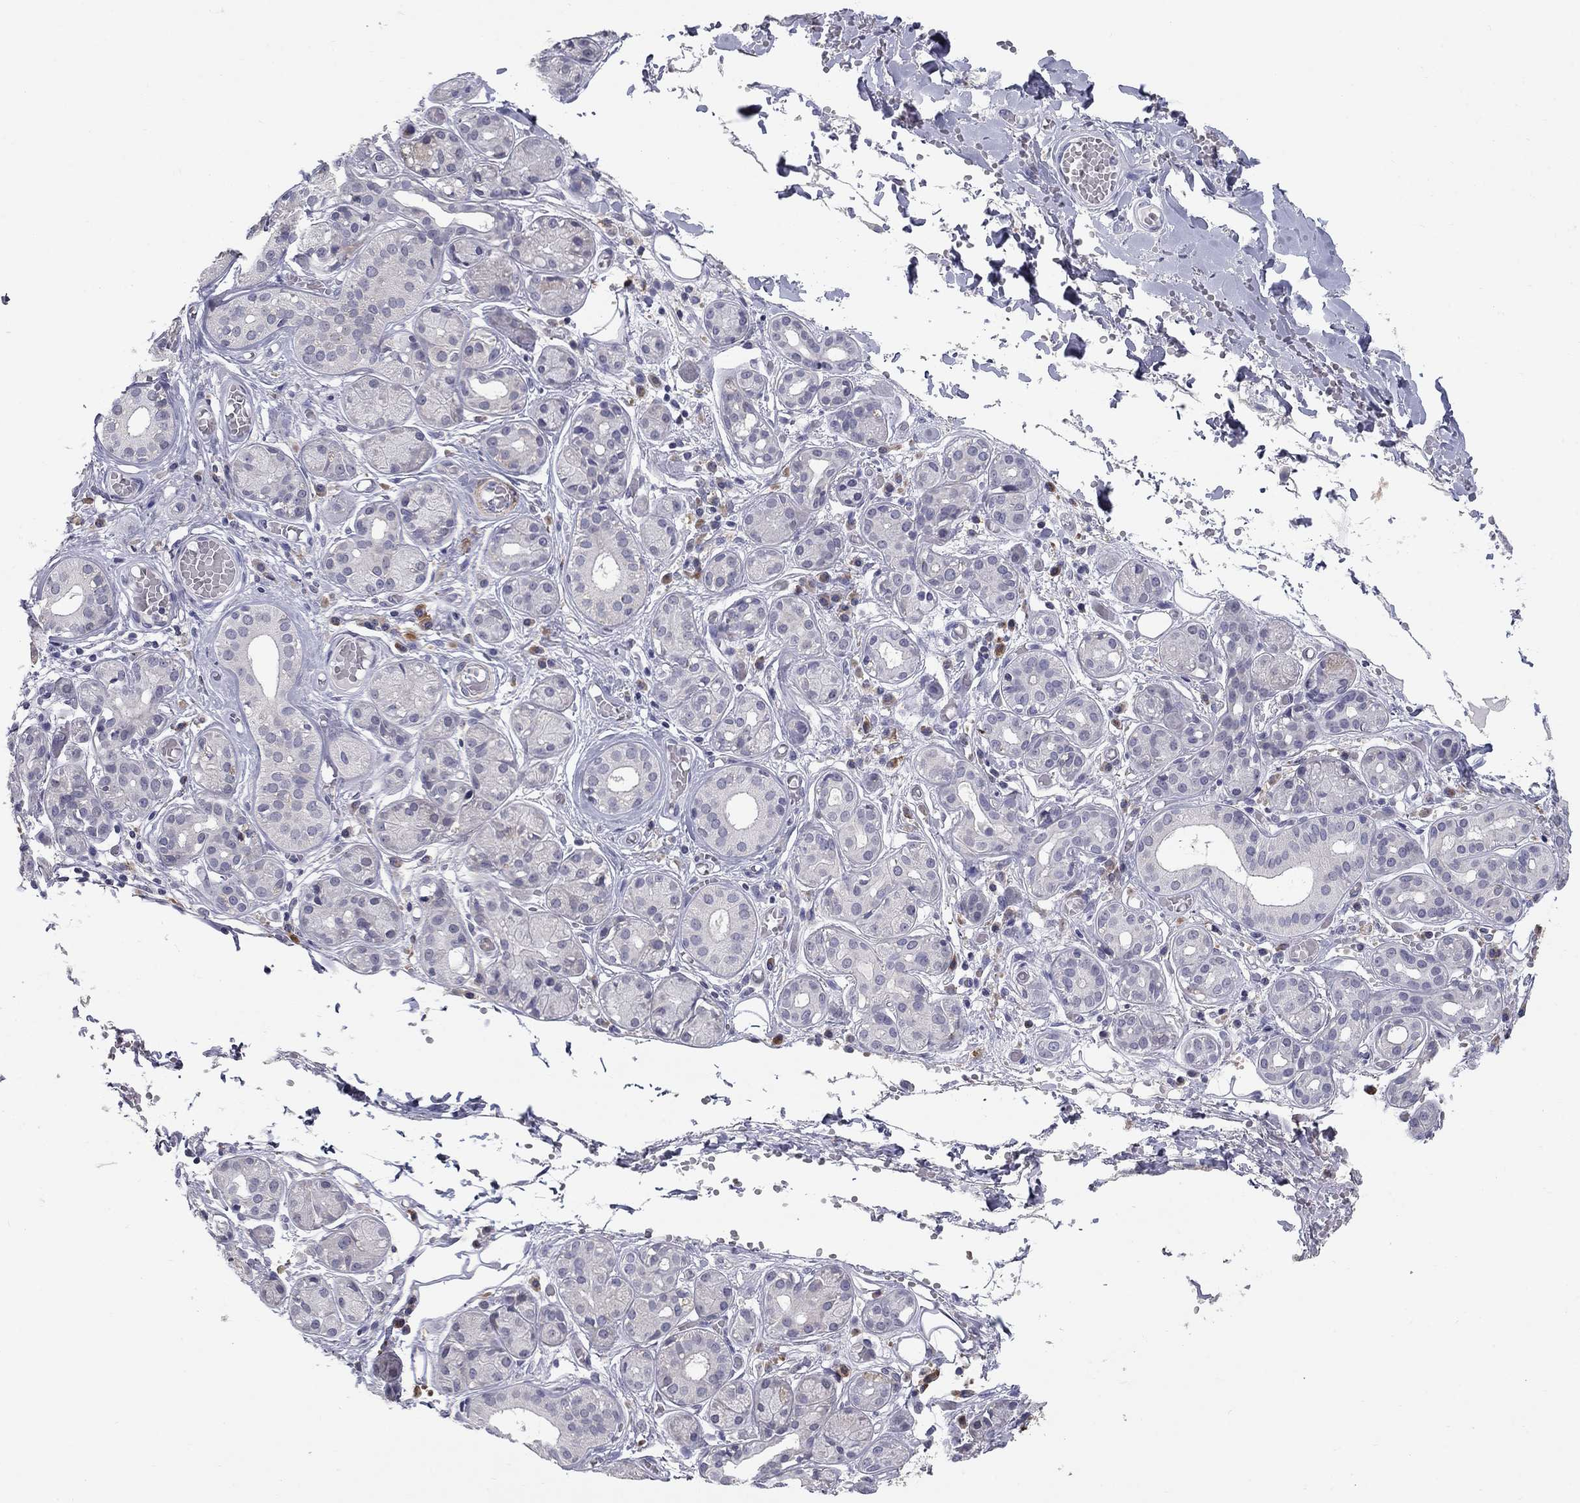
{"staining": {"intensity": "negative", "quantity": "none", "location": "none"}, "tissue": "salivary gland", "cell_type": "Glandular cells", "image_type": "normal", "snomed": [{"axis": "morphology", "description": "Normal tissue, NOS"}, {"axis": "topography", "description": "Salivary gland"}, {"axis": "topography", "description": "Peripheral nerve tissue"}], "caption": "A micrograph of salivary gland stained for a protein shows no brown staining in glandular cells.", "gene": "NTRK2", "patient": {"sex": "male", "age": 71}}